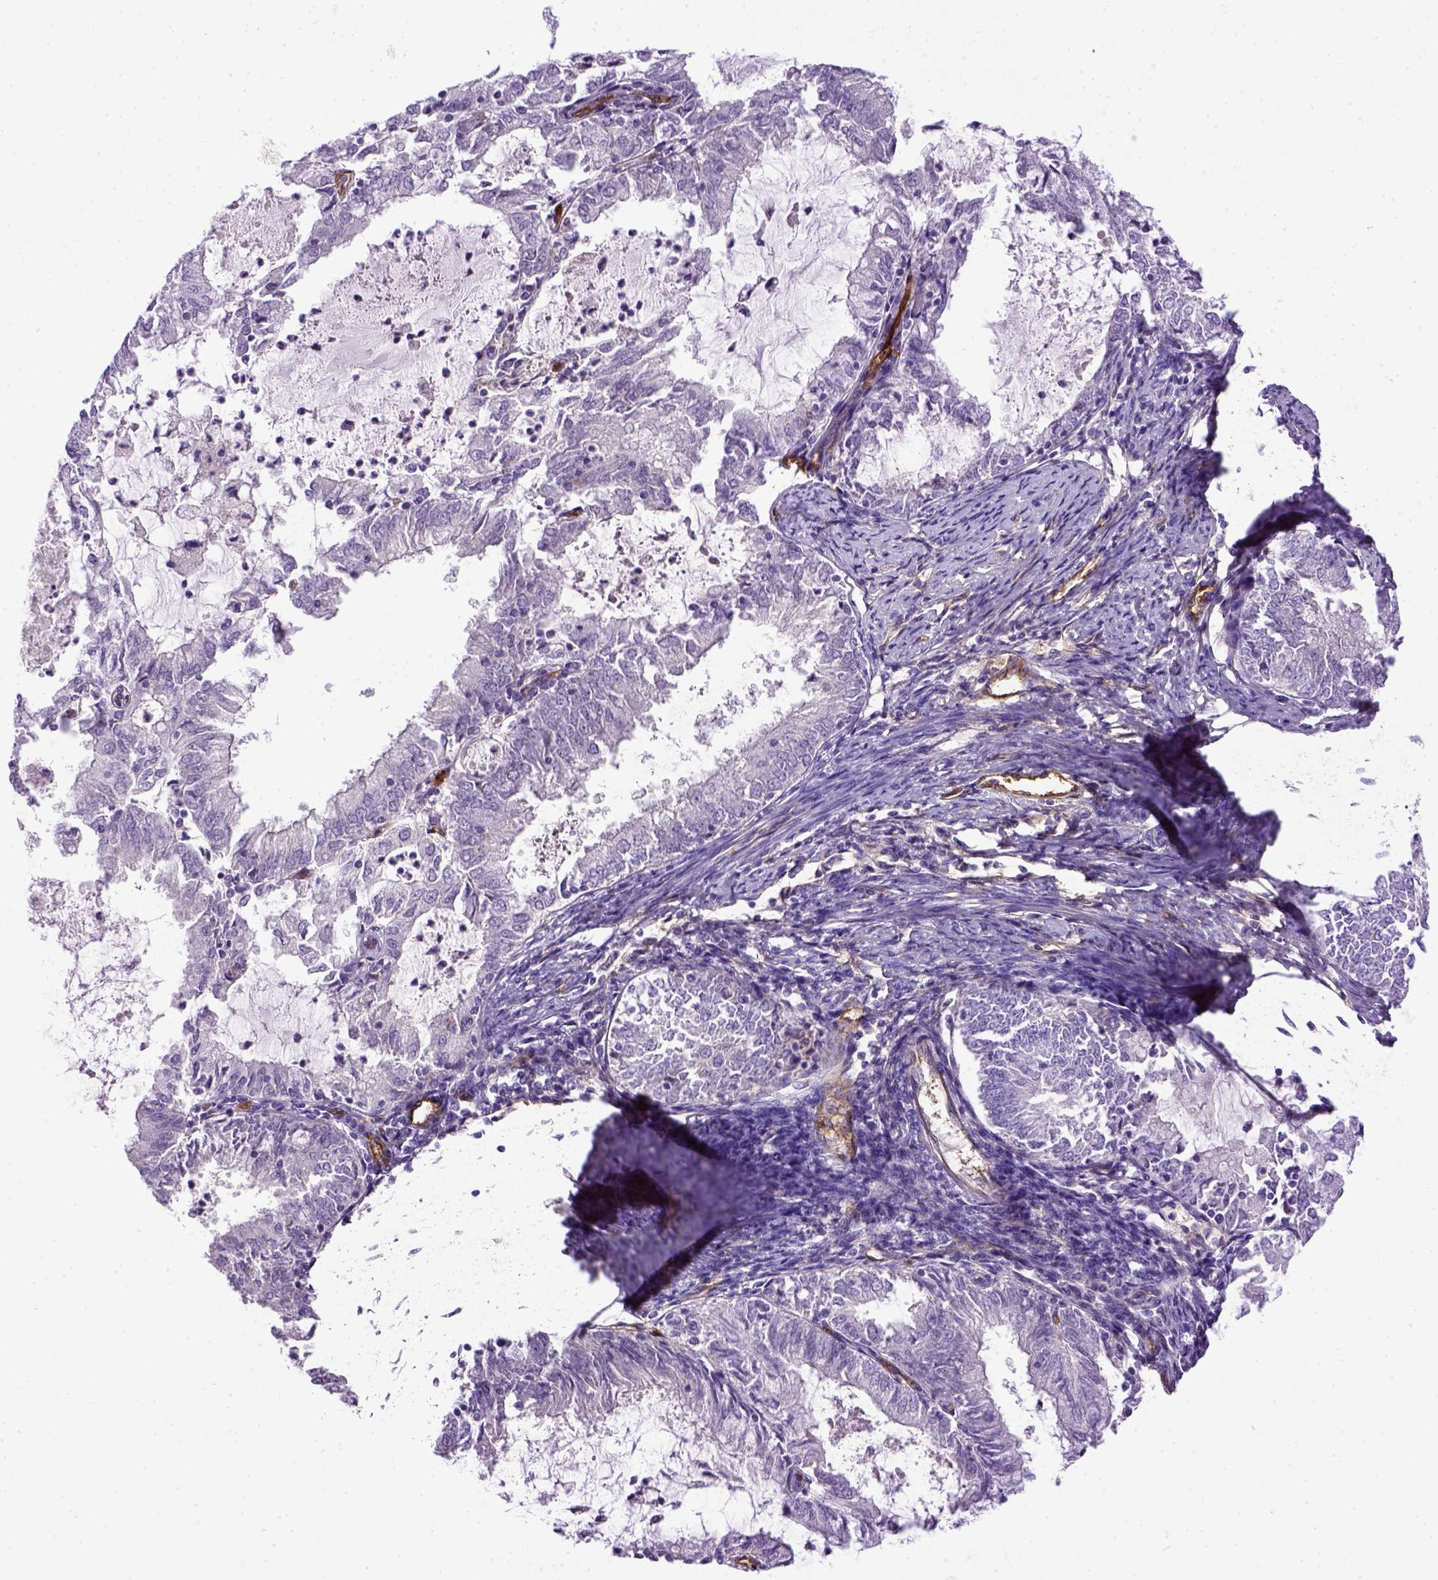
{"staining": {"intensity": "negative", "quantity": "none", "location": "none"}, "tissue": "endometrial cancer", "cell_type": "Tumor cells", "image_type": "cancer", "snomed": [{"axis": "morphology", "description": "Adenocarcinoma, NOS"}, {"axis": "topography", "description": "Endometrium"}], "caption": "DAB immunohistochemical staining of endometrial cancer reveals no significant positivity in tumor cells.", "gene": "ENG", "patient": {"sex": "female", "age": 57}}